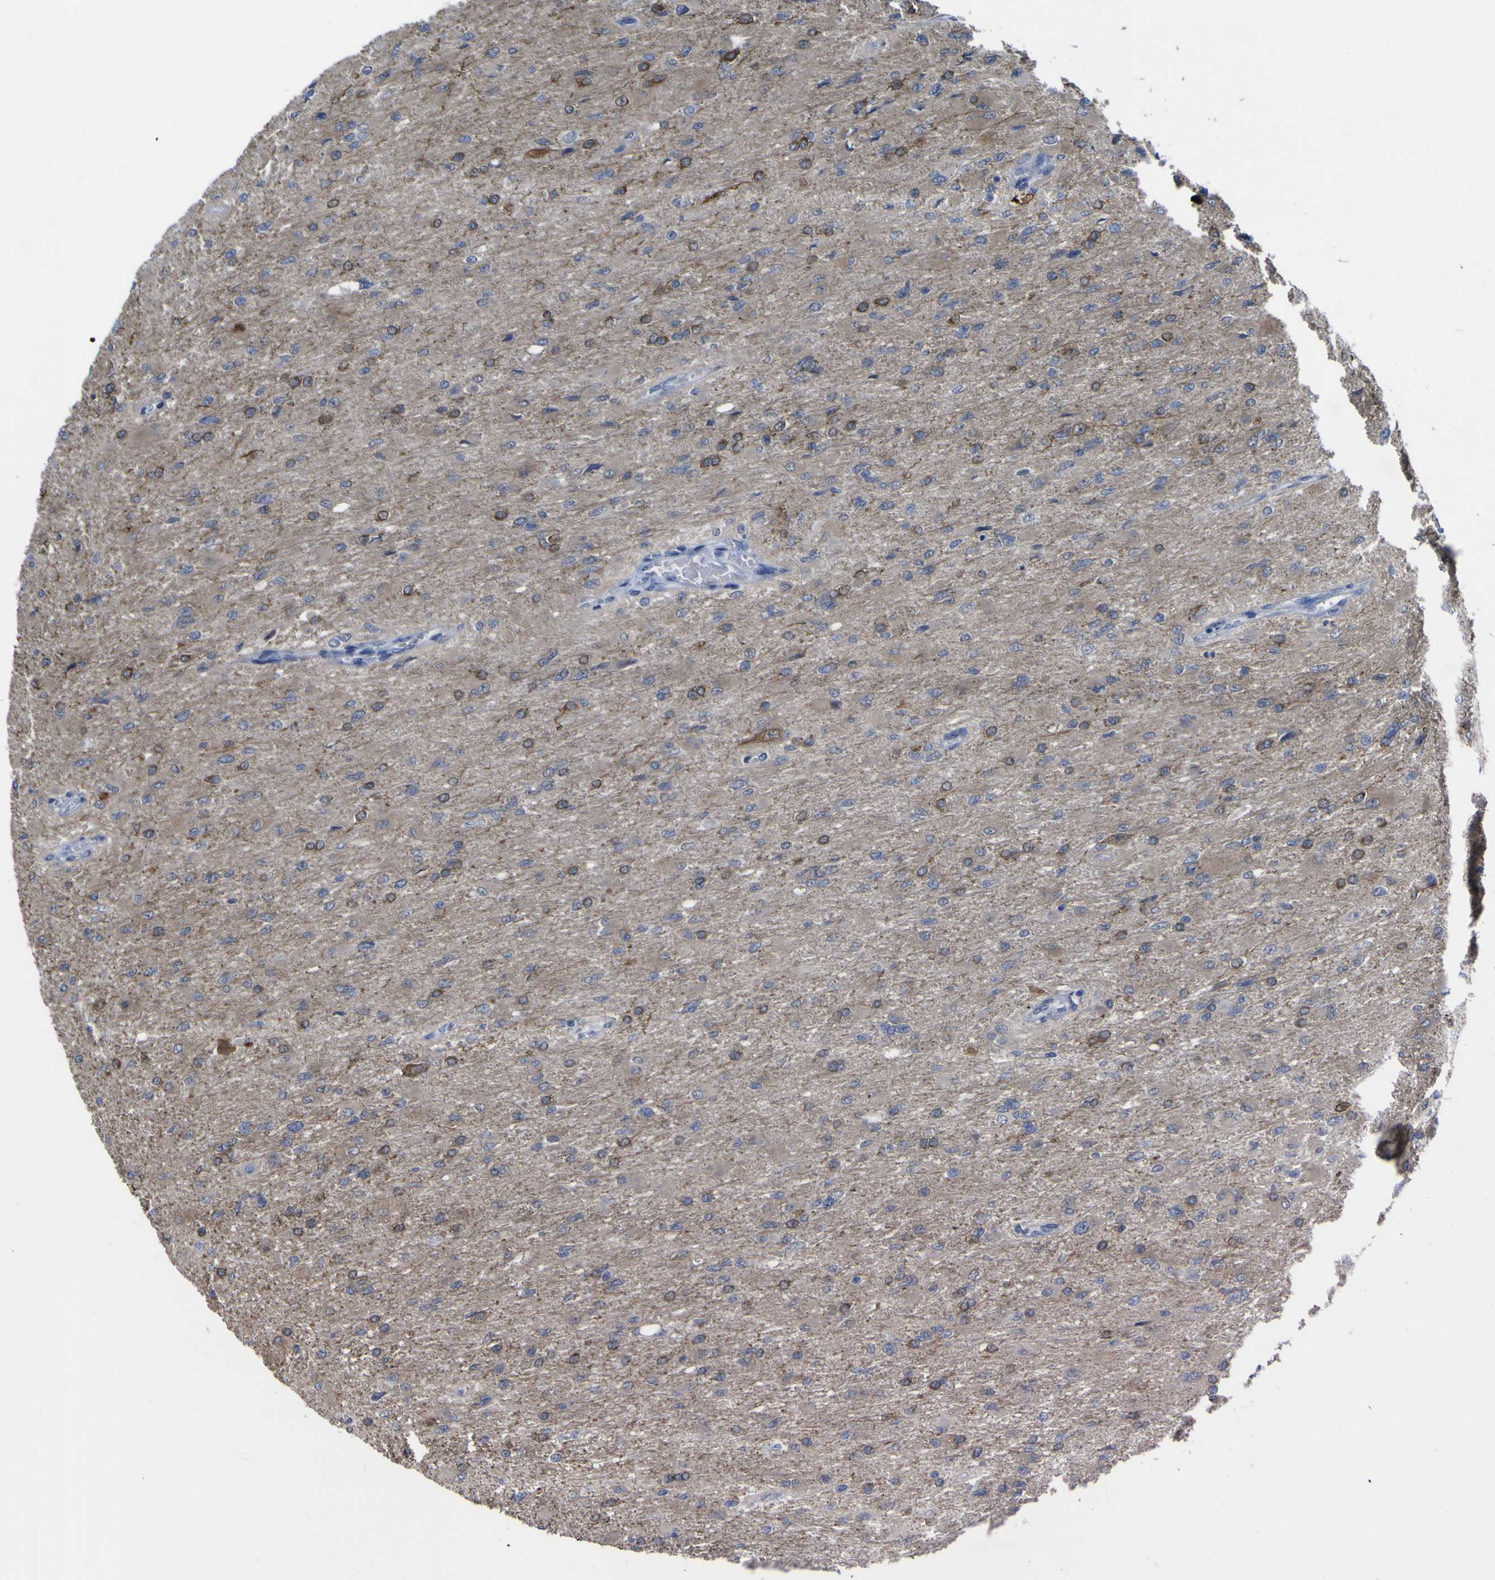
{"staining": {"intensity": "moderate", "quantity": "25%-75%", "location": "cytoplasmic/membranous"}, "tissue": "glioma", "cell_type": "Tumor cells", "image_type": "cancer", "snomed": [{"axis": "morphology", "description": "Glioma, malignant, High grade"}, {"axis": "topography", "description": "Cerebral cortex"}], "caption": "IHC photomicrograph of neoplastic tissue: malignant high-grade glioma stained using immunohistochemistry shows medium levels of moderate protein expression localized specifically in the cytoplasmic/membranous of tumor cells, appearing as a cytoplasmic/membranous brown color.", "gene": "TNFRSF11A", "patient": {"sex": "female", "age": 36}}